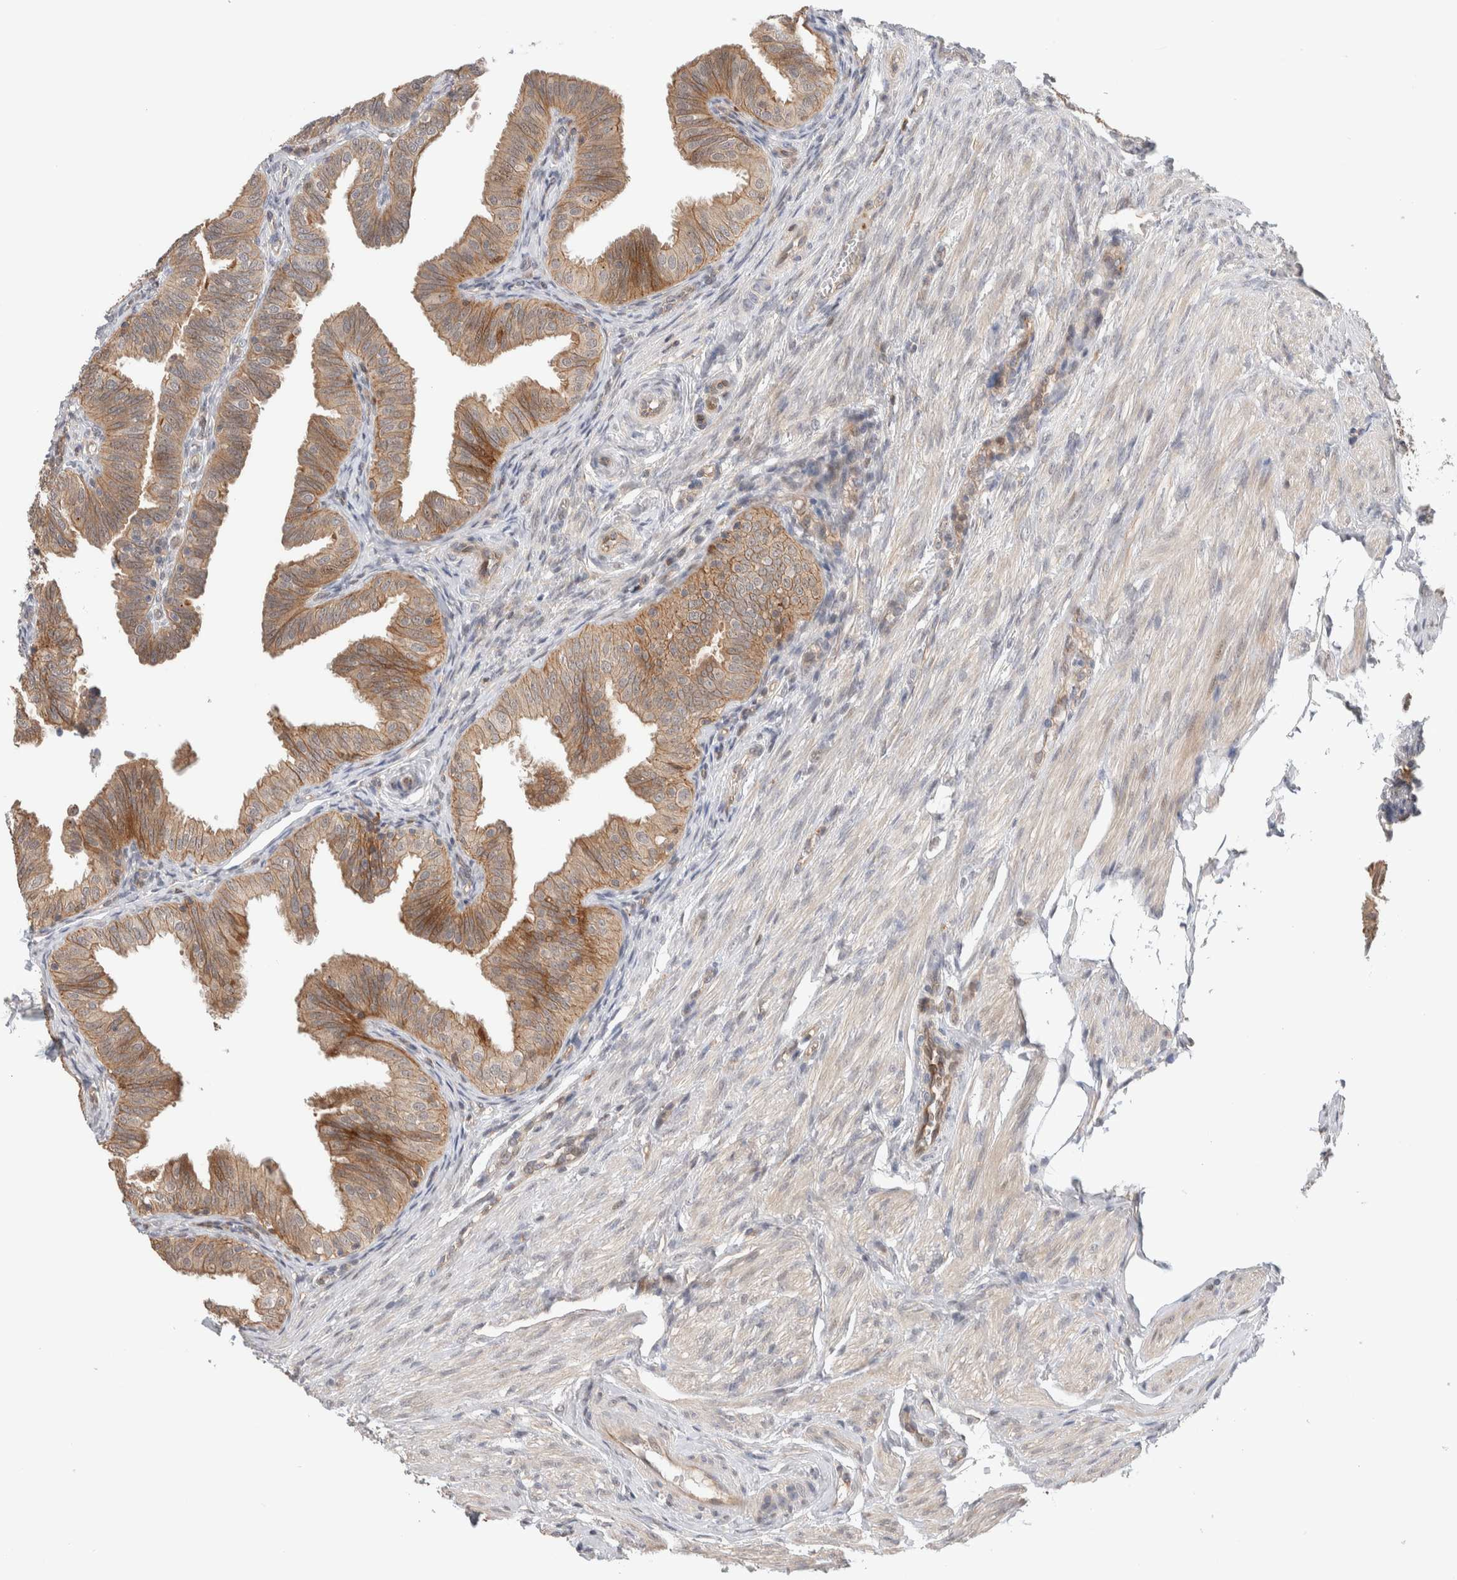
{"staining": {"intensity": "moderate", "quantity": ">75%", "location": "cytoplasmic/membranous"}, "tissue": "fallopian tube", "cell_type": "Glandular cells", "image_type": "normal", "snomed": [{"axis": "morphology", "description": "Normal tissue, NOS"}, {"axis": "topography", "description": "Fallopian tube"}], "caption": "Immunohistochemistry of unremarkable fallopian tube reveals medium levels of moderate cytoplasmic/membranous expression in approximately >75% of glandular cells.", "gene": "DEPTOR", "patient": {"sex": "female", "age": 35}}